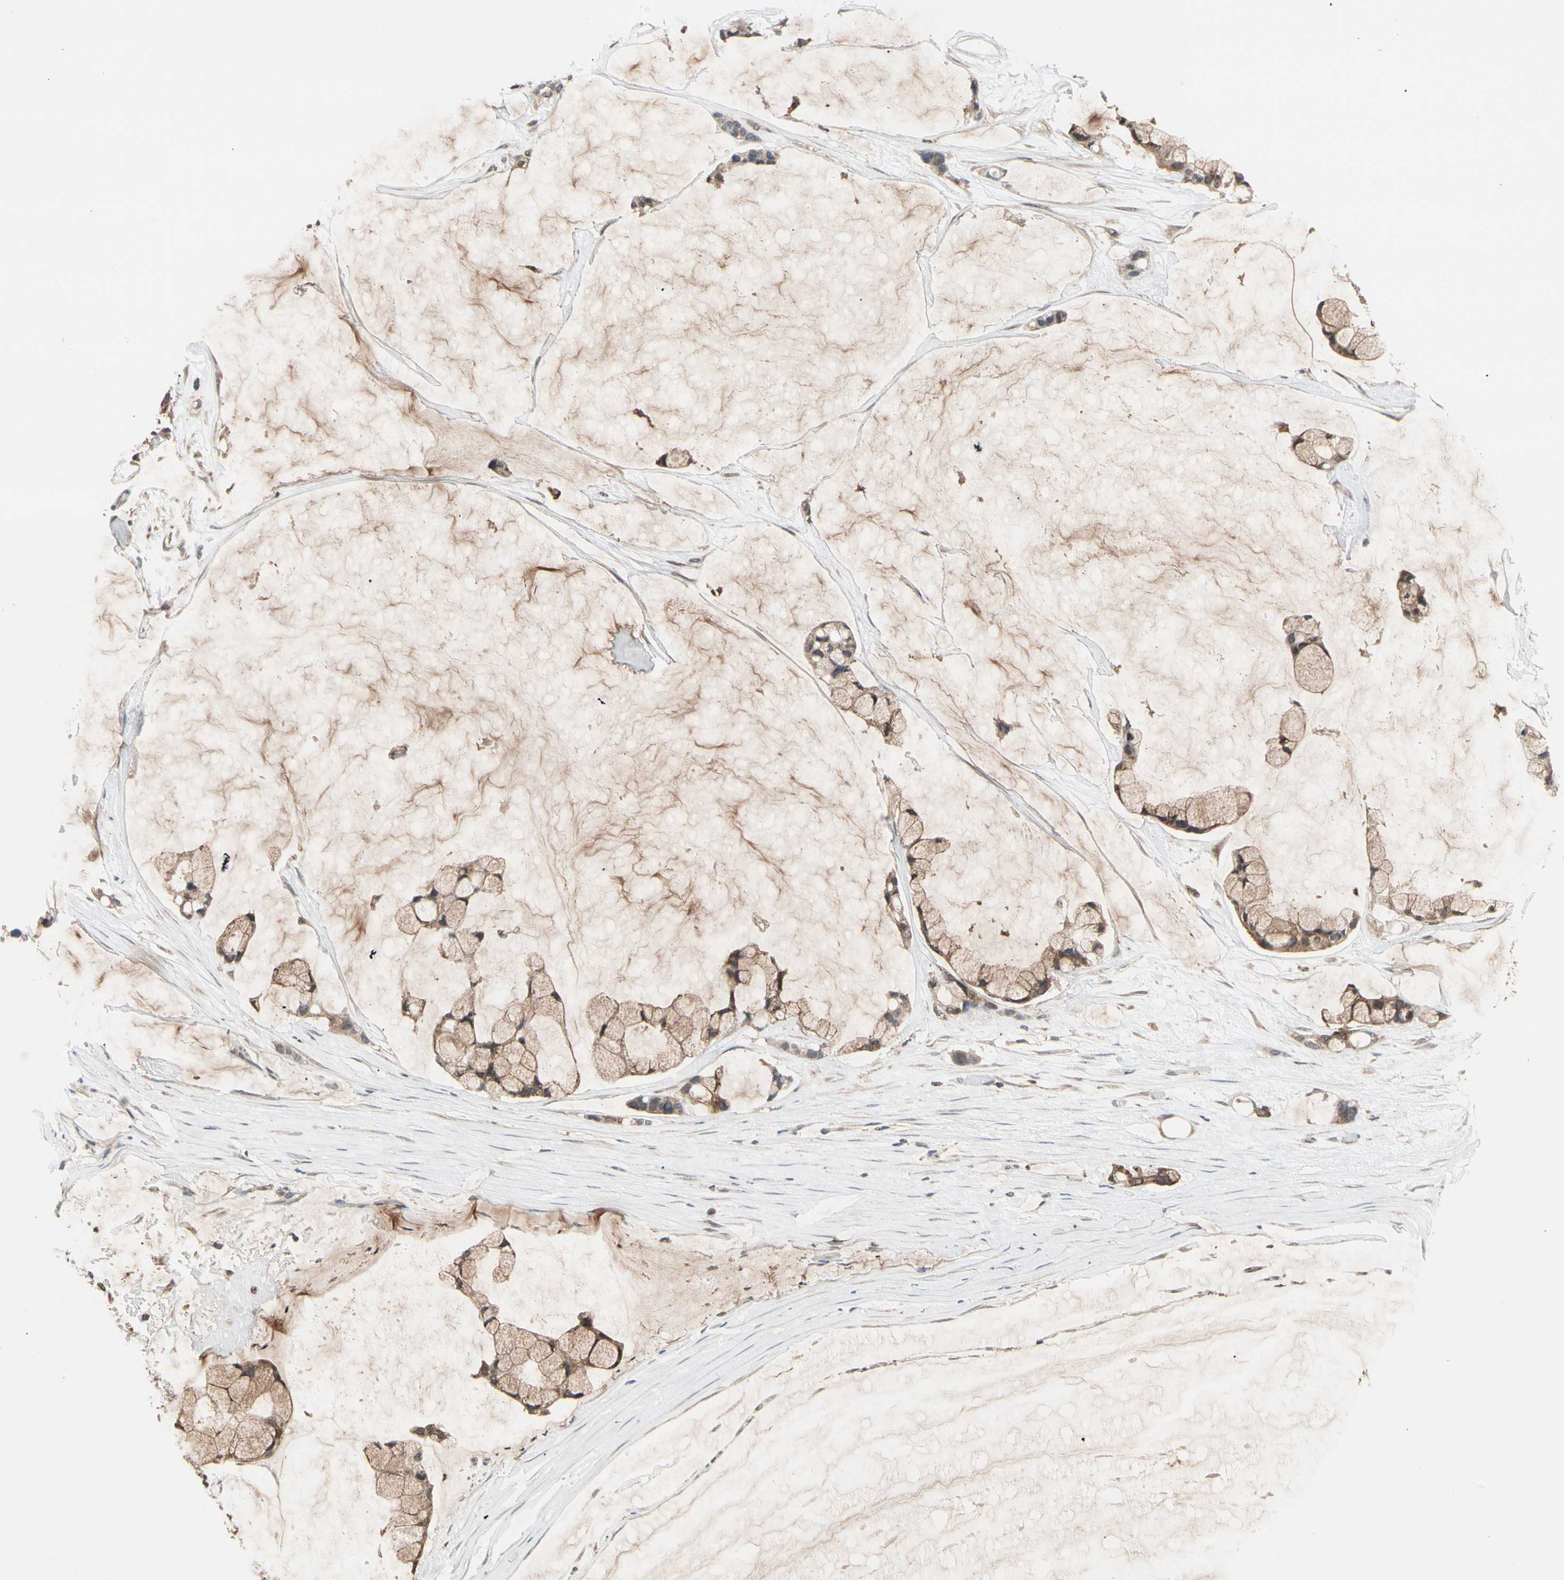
{"staining": {"intensity": "moderate", "quantity": ">75%", "location": "cytoplasmic/membranous"}, "tissue": "ovarian cancer", "cell_type": "Tumor cells", "image_type": "cancer", "snomed": [{"axis": "morphology", "description": "Cystadenocarcinoma, mucinous, NOS"}, {"axis": "topography", "description": "Ovary"}], "caption": "Immunohistochemical staining of human mucinous cystadenocarcinoma (ovarian) displays medium levels of moderate cytoplasmic/membranous protein expression in about >75% of tumor cells.", "gene": "MTHFS", "patient": {"sex": "female", "age": 39}}